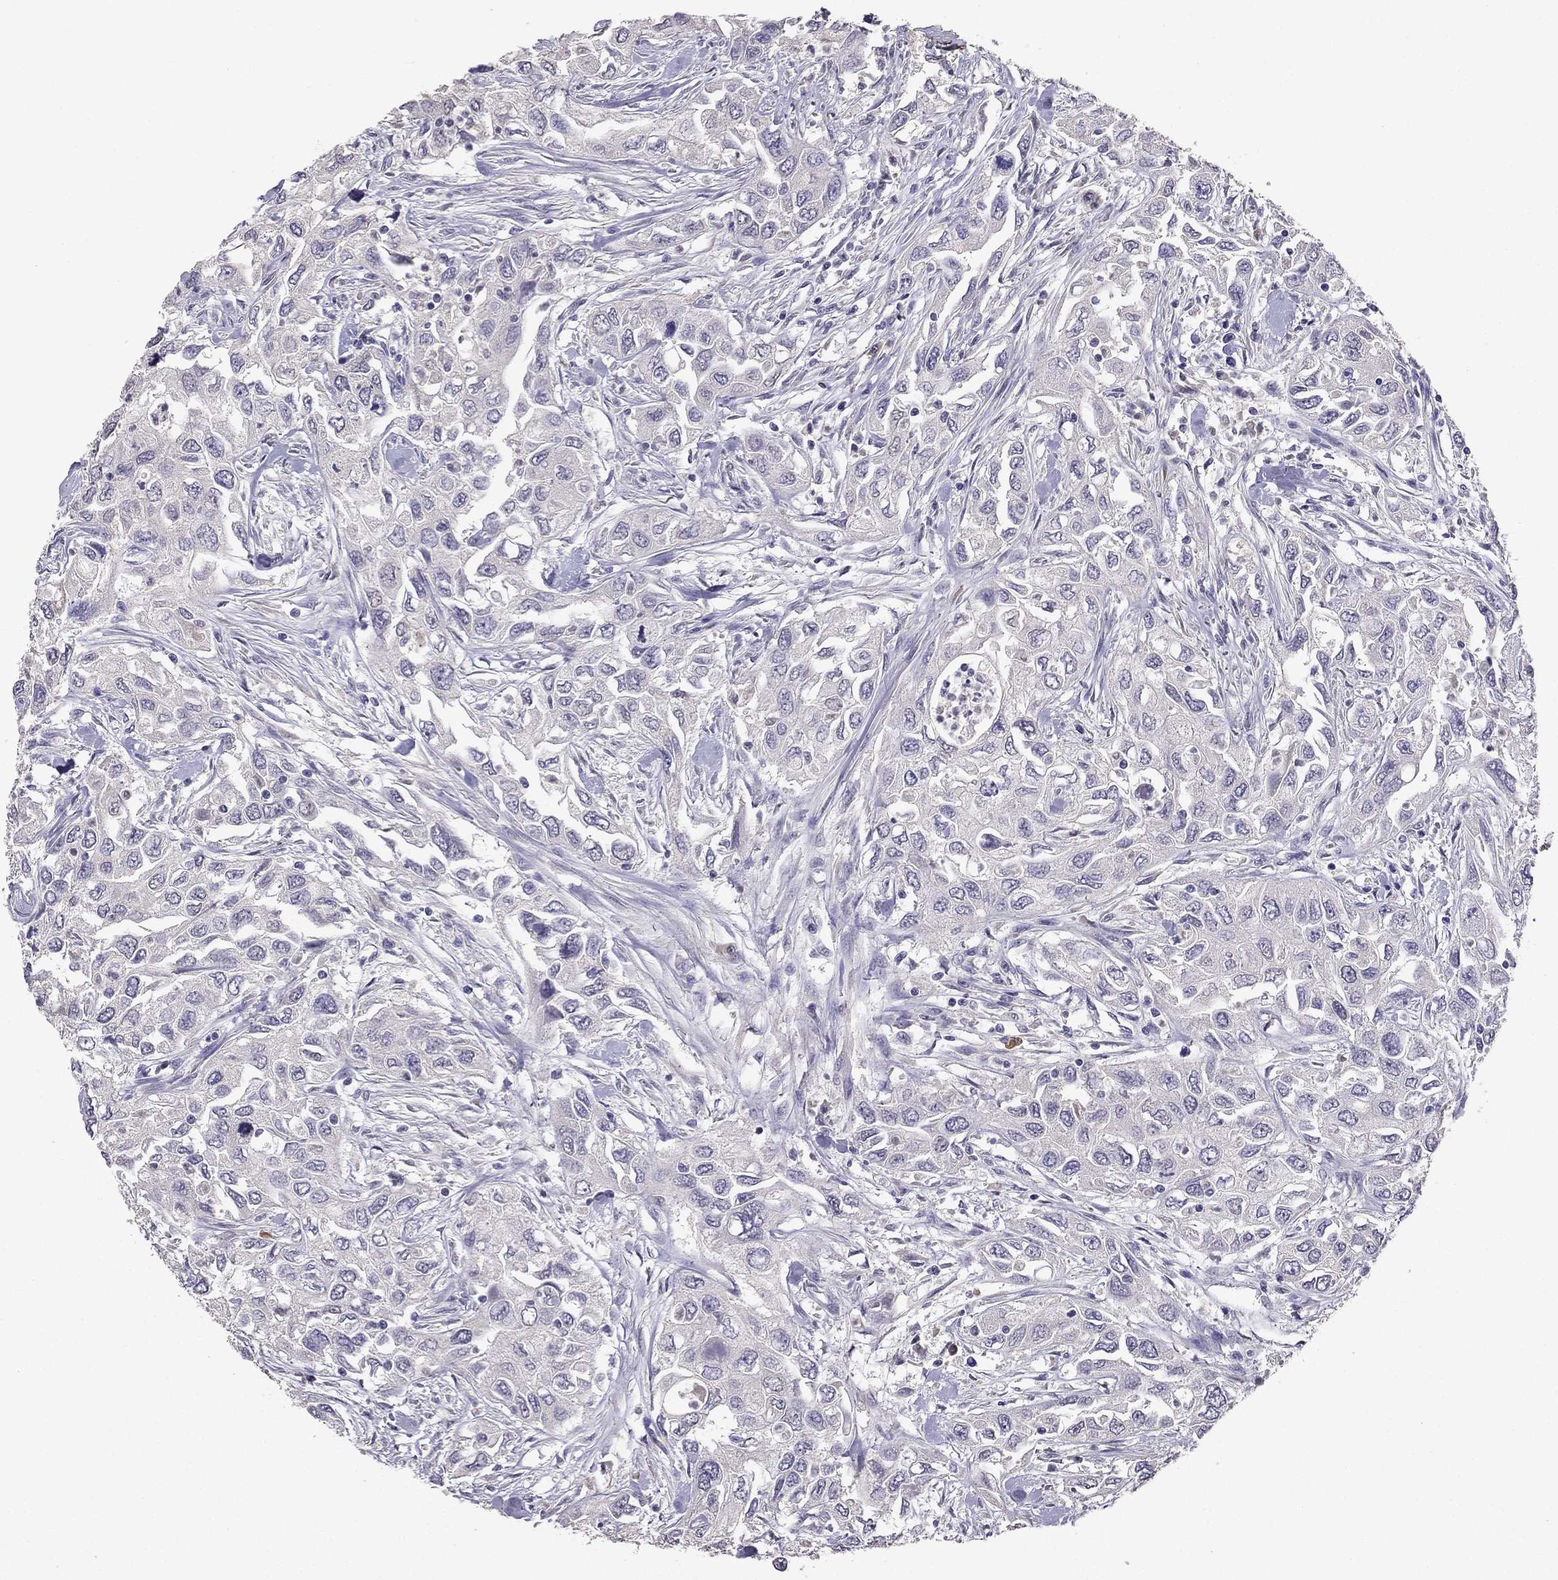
{"staining": {"intensity": "negative", "quantity": "none", "location": "none"}, "tissue": "urothelial cancer", "cell_type": "Tumor cells", "image_type": "cancer", "snomed": [{"axis": "morphology", "description": "Urothelial carcinoma, High grade"}, {"axis": "topography", "description": "Urinary bladder"}], "caption": "A micrograph of human urothelial carcinoma (high-grade) is negative for staining in tumor cells.", "gene": "SCG5", "patient": {"sex": "male", "age": 76}}